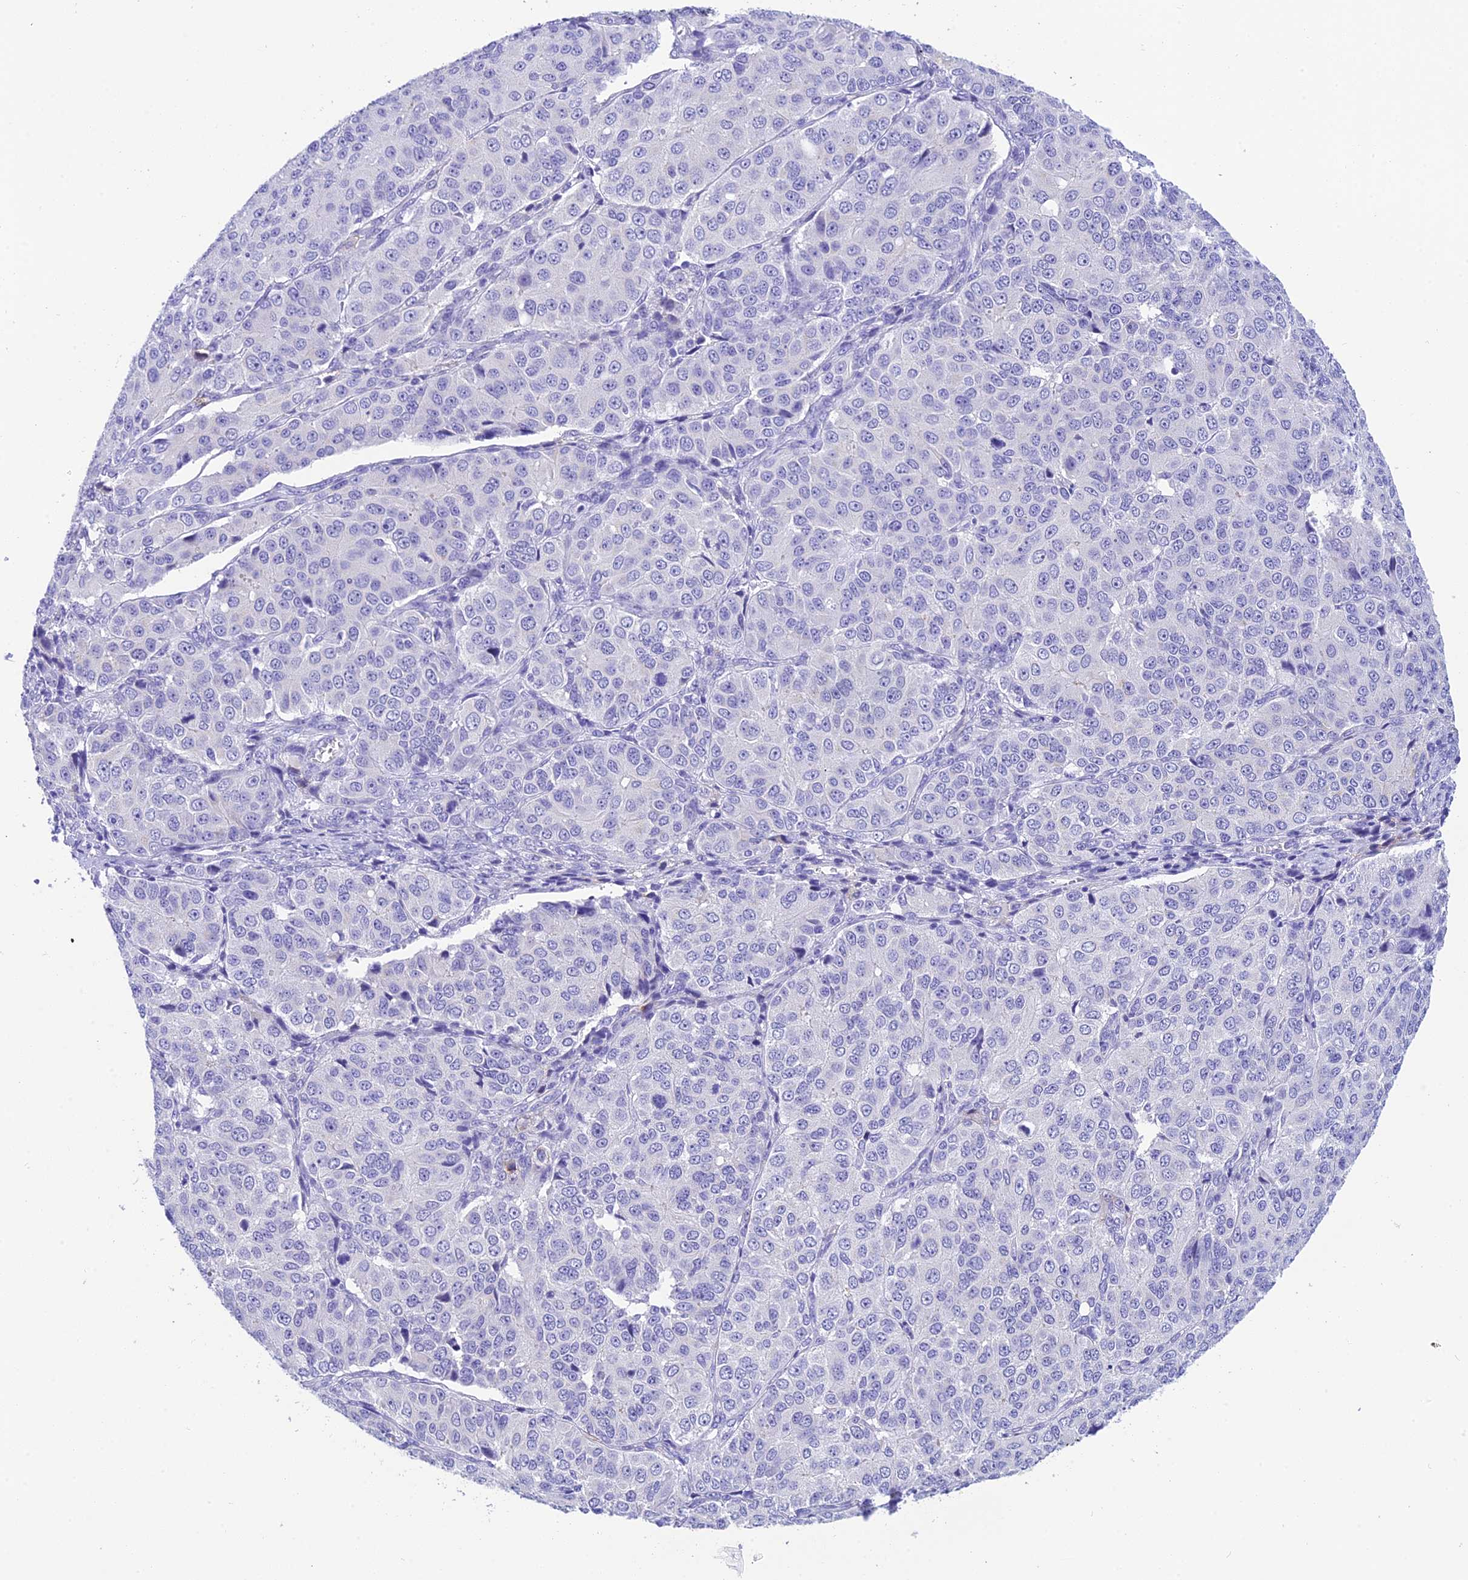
{"staining": {"intensity": "negative", "quantity": "none", "location": "none"}, "tissue": "ovarian cancer", "cell_type": "Tumor cells", "image_type": "cancer", "snomed": [{"axis": "morphology", "description": "Carcinoma, endometroid"}, {"axis": "topography", "description": "Ovary"}], "caption": "A micrograph of human ovarian cancer is negative for staining in tumor cells.", "gene": "KDELR3", "patient": {"sex": "female", "age": 51}}